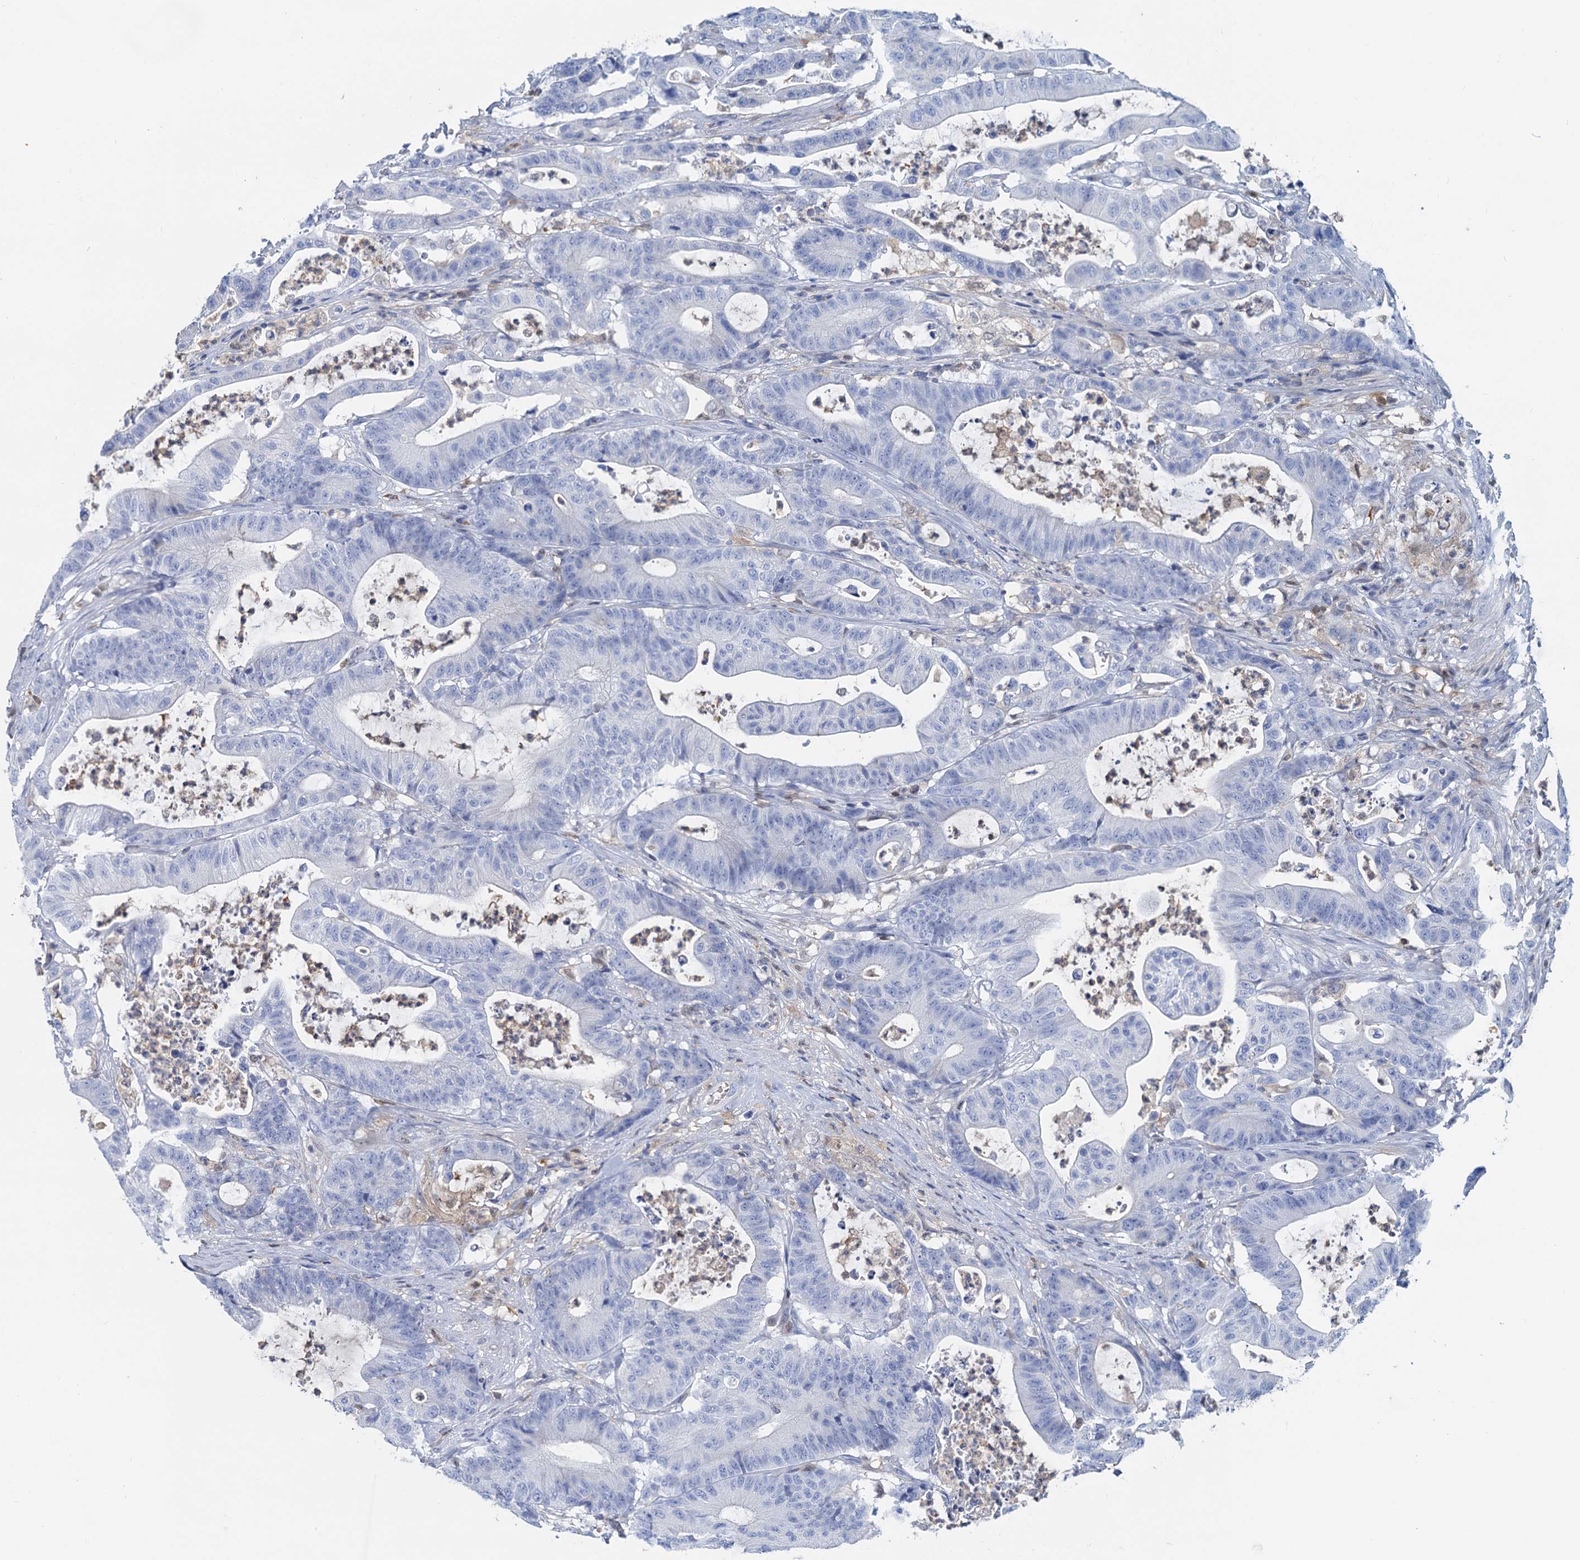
{"staining": {"intensity": "negative", "quantity": "none", "location": "none"}, "tissue": "colorectal cancer", "cell_type": "Tumor cells", "image_type": "cancer", "snomed": [{"axis": "morphology", "description": "Adenocarcinoma, NOS"}, {"axis": "topography", "description": "Colon"}], "caption": "This image is of colorectal cancer stained with immunohistochemistry to label a protein in brown with the nuclei are counter-stained blue. There is no positivity in tumor cells. (Brightfield microscopy of DAB immunohistochemistry (IHC) at high magnification).", "gene": "FAH", "patient": {"sex": "female", "age": 84}}